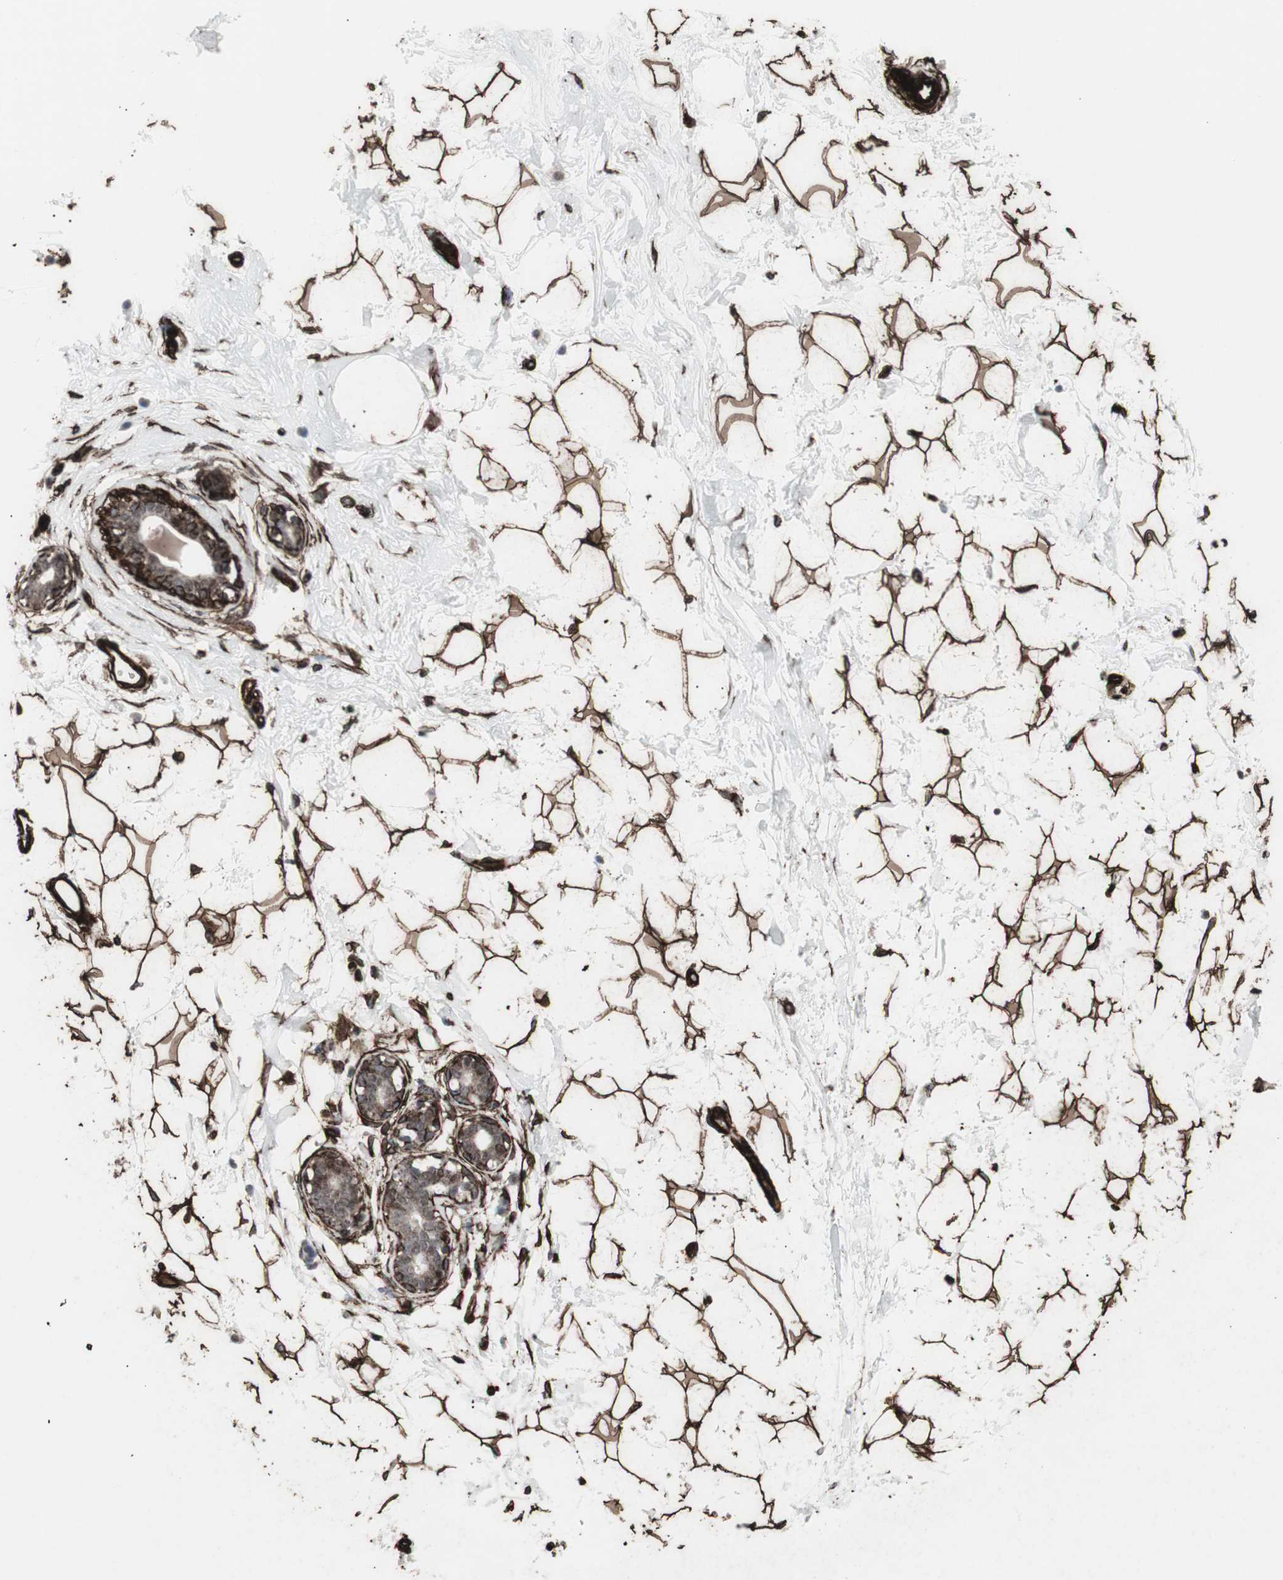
{"staining": {"intensity": "strong", "quantity": ">75%", "location": "cytoplasmic/membranous"}, "tissue": "breast", "cell_type": "Adipocytes", "image_type": "normal", "snomed": [{"axis": "morphology", "description": "Normal tissue, NOS"}, {"axis": "topography", "description": "Breast"}], "caption": "DAB (3,3'-diaminobenzidine) immunohistochemical staining of benign breast displays strong cytoplasmic/membranous protein staining in approximately >75% of adipocytes.", "gene": "PDGFA", "patient": {"sex": "female", "age": 23}}